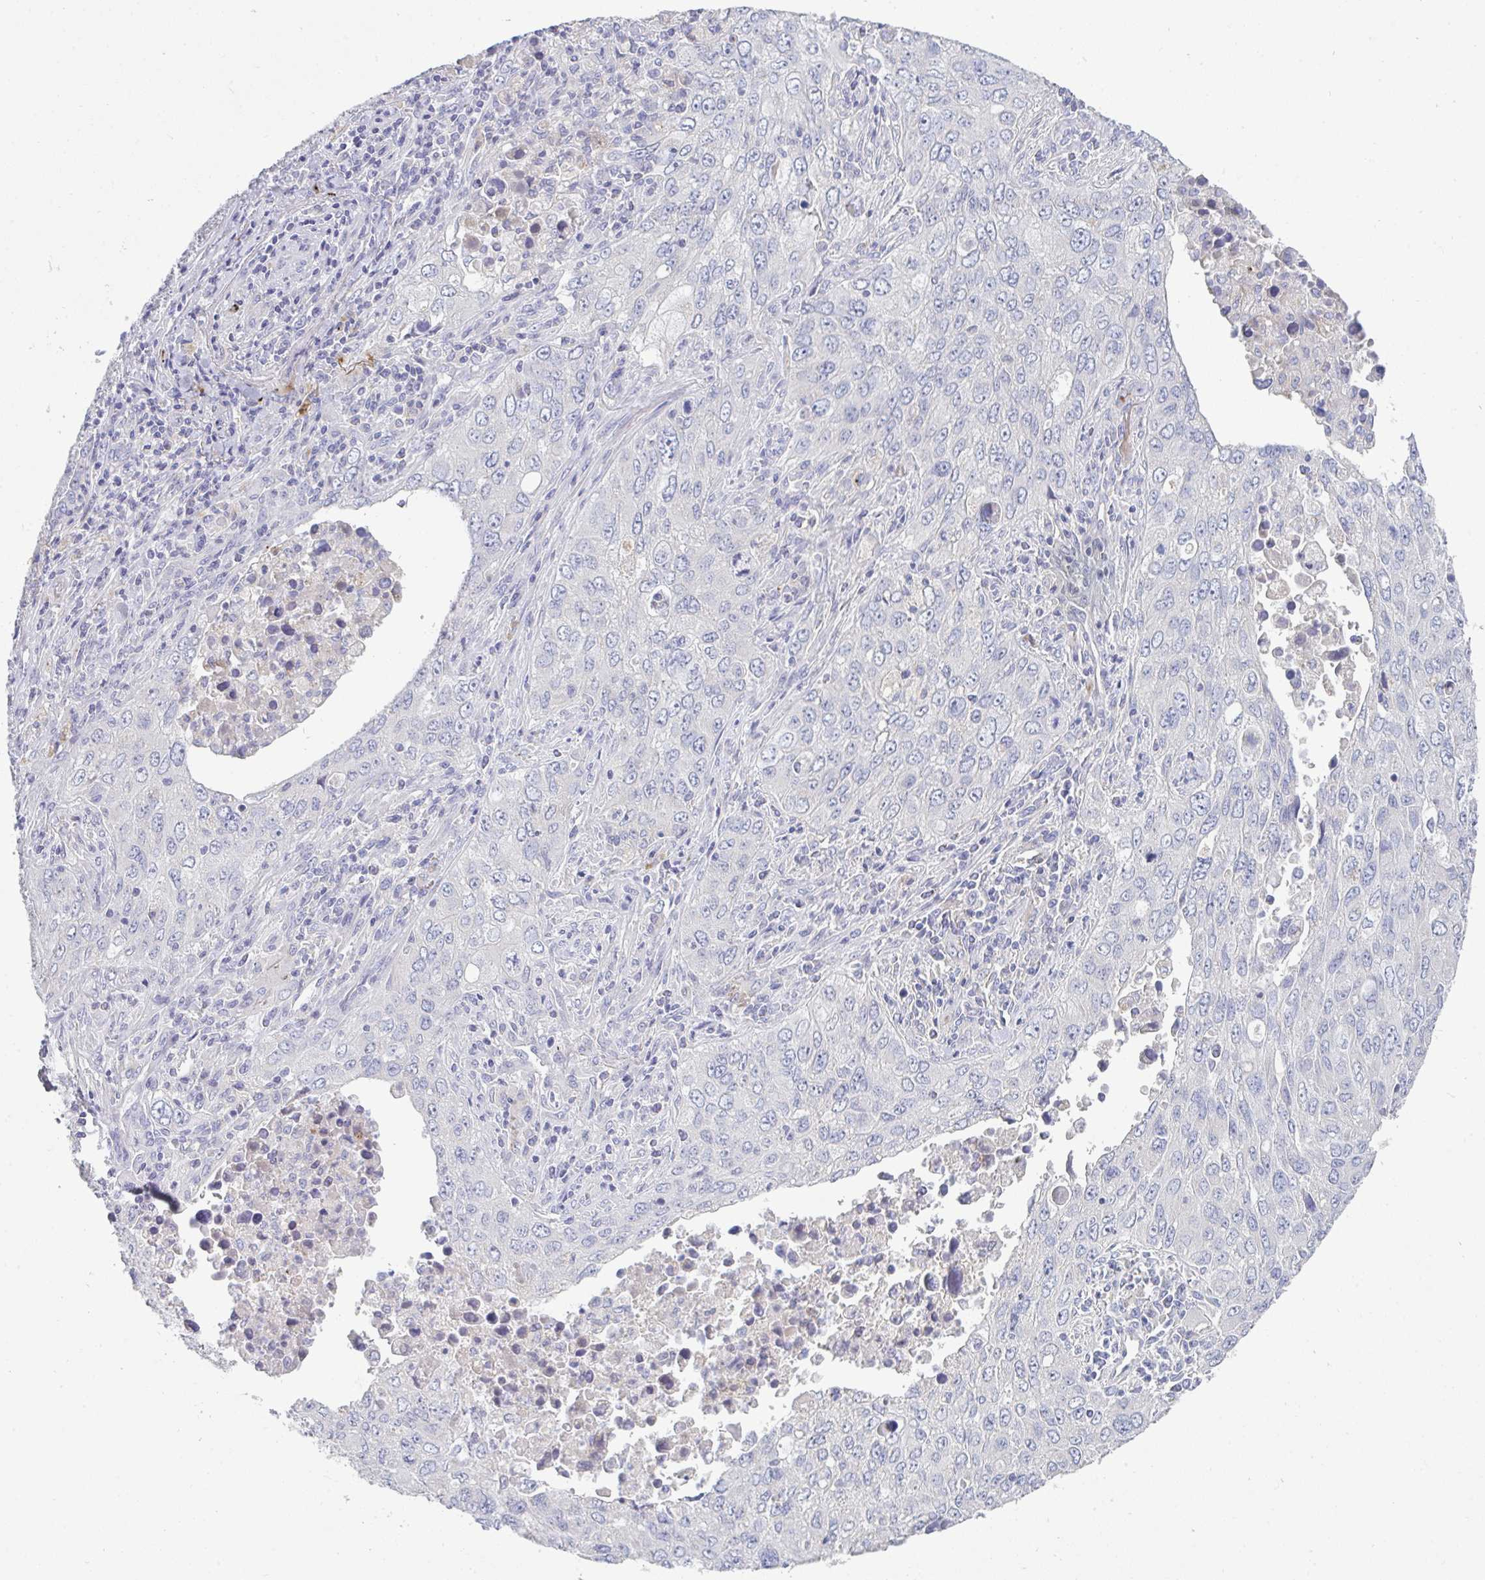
{"staining": {"intensity": "negative", "quantity": "none", "location": "none"}, "tissue": "lung cancer", "cell_type": "Tumor cells", "image_type": "cancer", "snomed": [{"axis": "morphology", "description": "Adenocarcinoma, NOS"}, {"axis": "morphology", "description": "Adenocarcinoma, metastatic, NOS"}, {"axis": "topography", "description": "Lymph node"}, {"axis": "topography", "description": "Lung"}], "caption": "Tumor cells are negative for brown protein staining in adenocarcinoma (lung).", "gene": "HGFAC", "patient": {"sex": "female", "age": 42}}